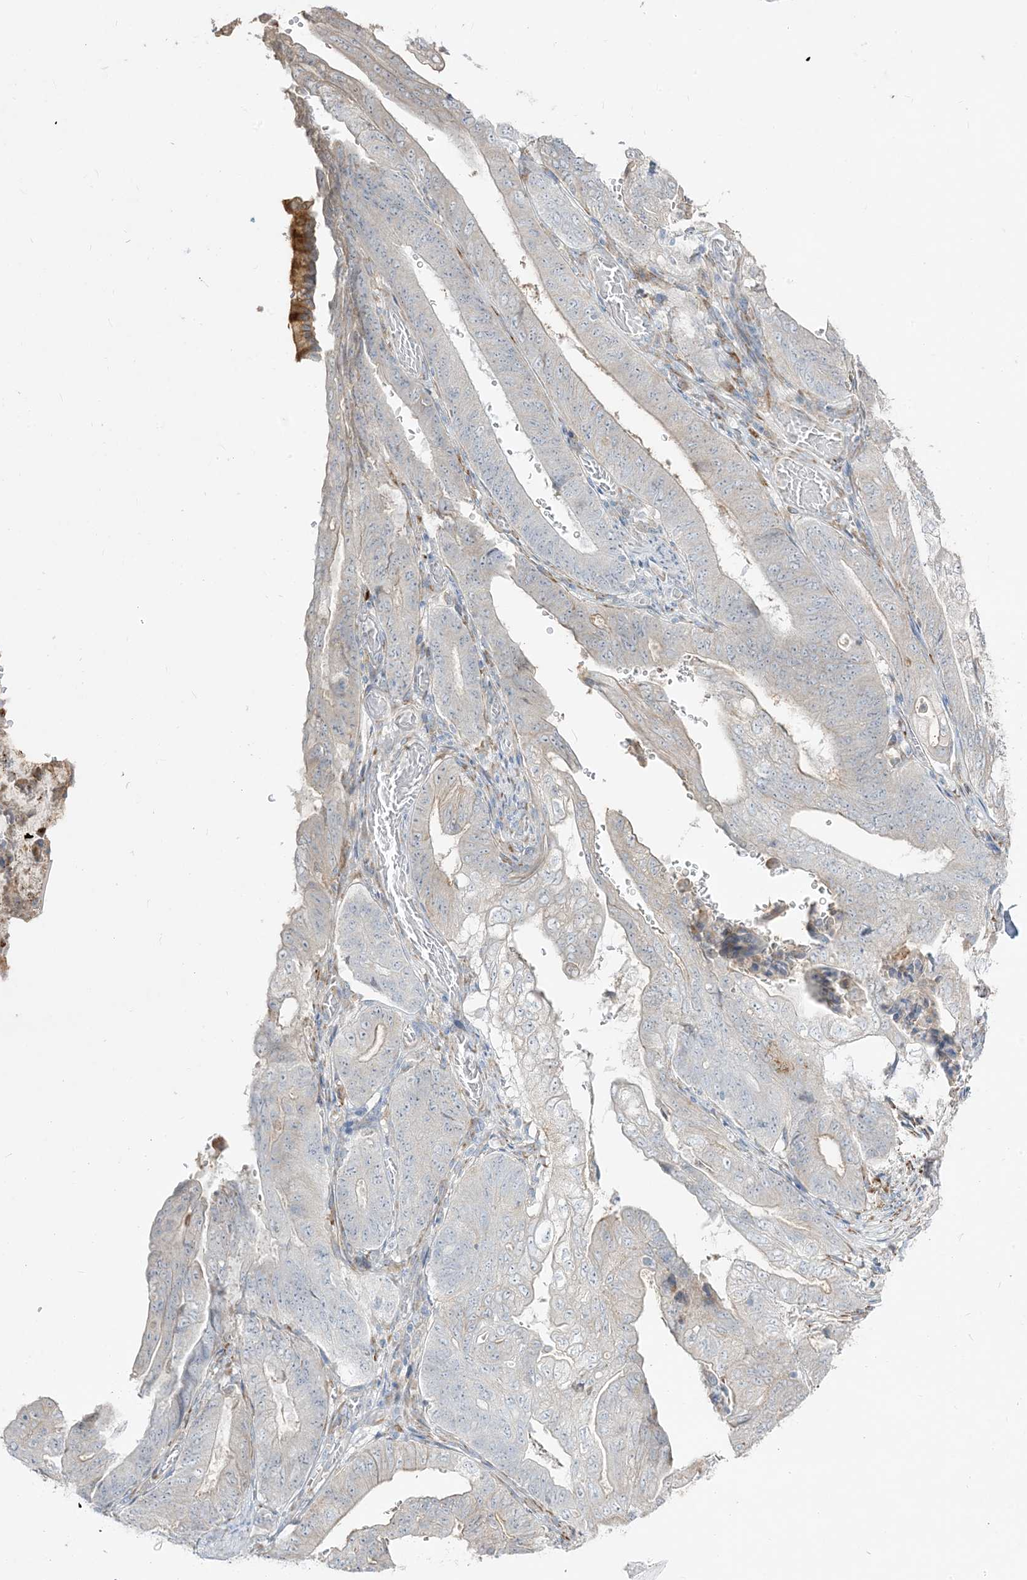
{"staining": {"intensity": "weak", "quantity": "<25%", "location": "cytoplasmic/membranous"}, "tissue": "stomach cancer", "cell_type": "Tumor cells", "image_type": "cancer", "snomed": [{"axis": "morphology", "description": "Adenocarcinoma, NOS"}, {"axis": "topography", "description": "Stomach"}], "caption": "Immunohistochemical staining of stomach cancer reveals no significant expression in tumor cells. Nuclei are stained in blue.", "gene": "LOXL3", "patient": {"sex": "female", "age": 73}}